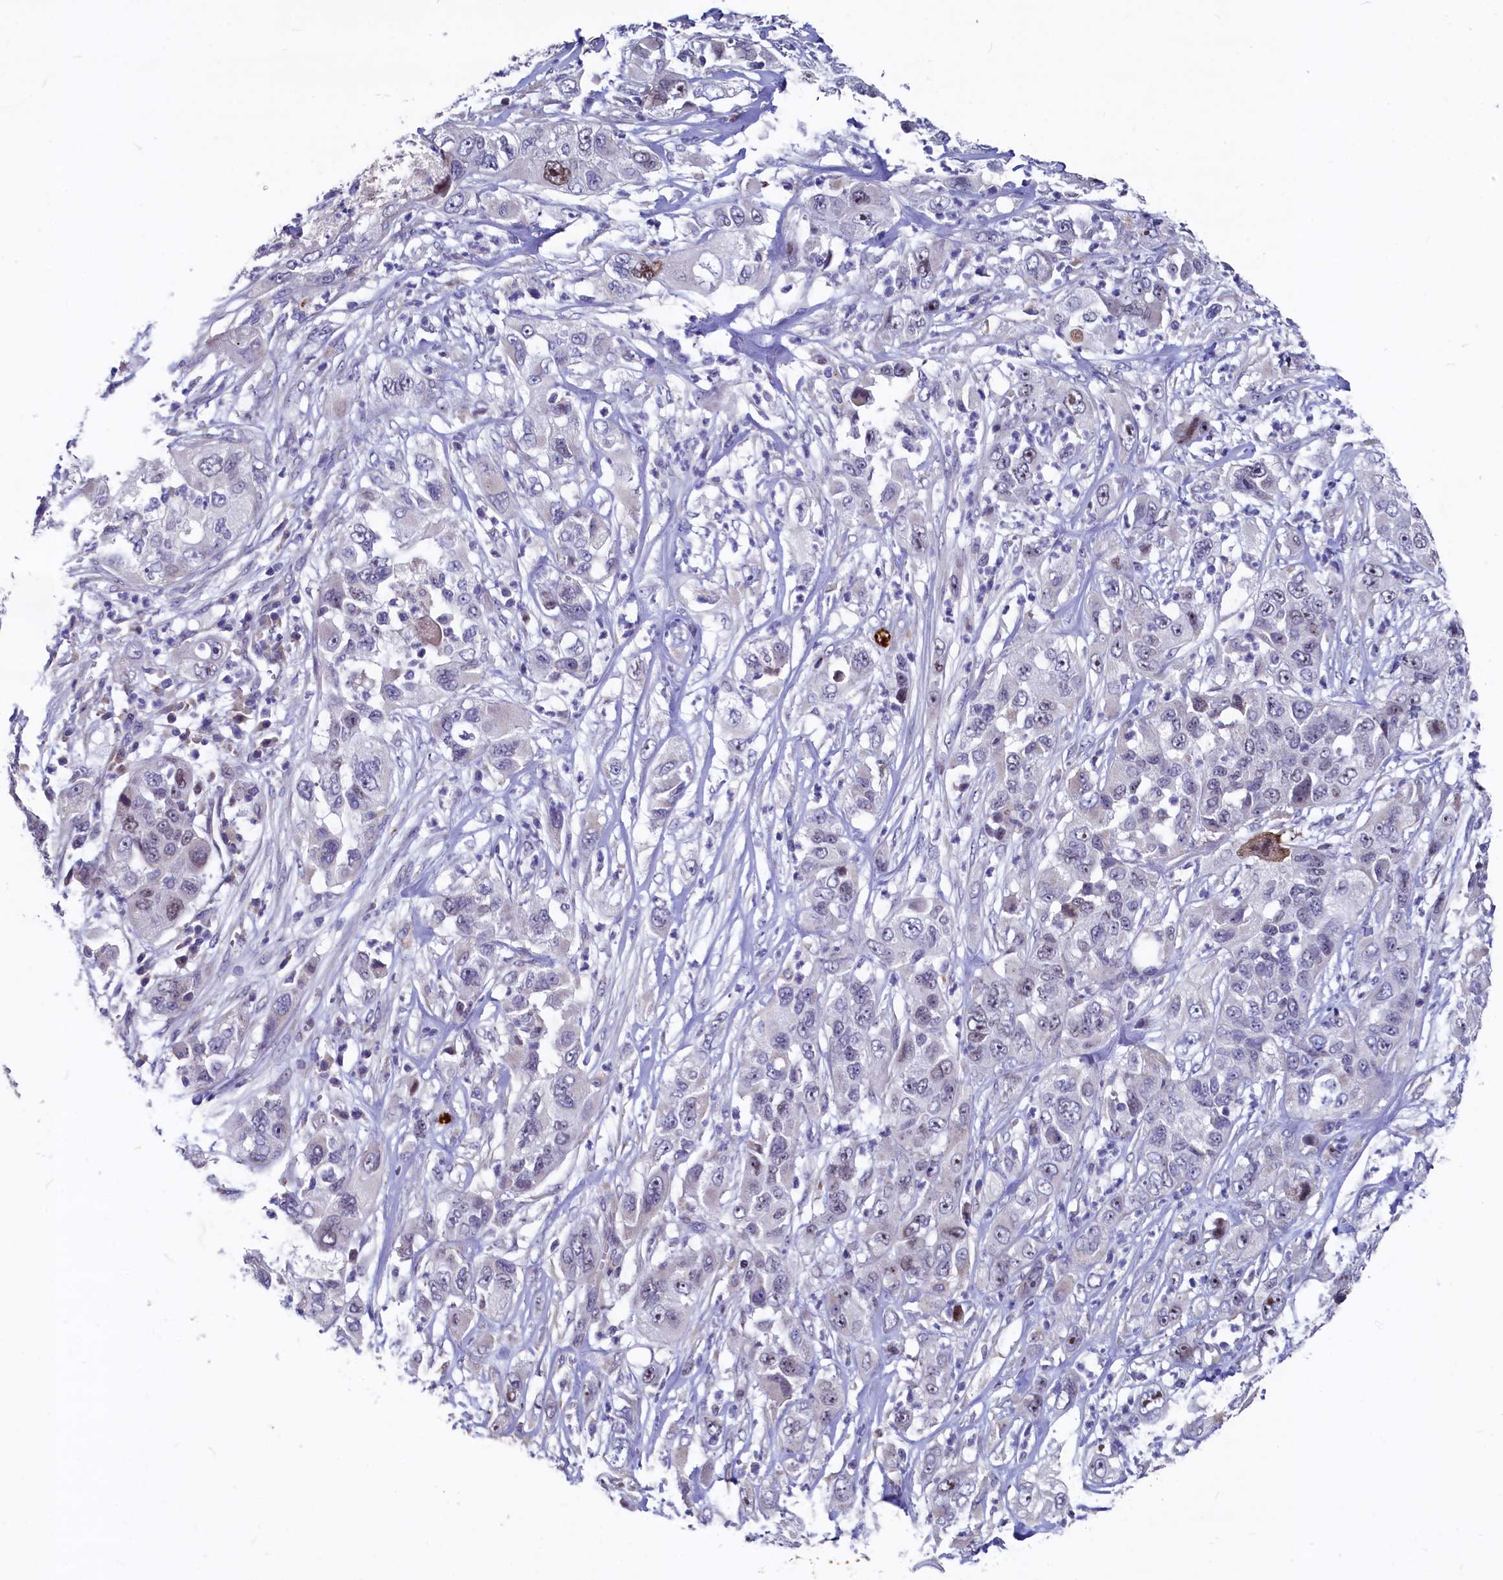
{"staining": {"intensity": "moderate", "quantity": "<25%", "location": "nuclear"}, "tissue": "pancreatic cancer", "cell_type": "Tumor cells", "image_type": "cancer", "snomed": [{"axis": "morphology", "description": "Adenocarcinoma, NOS"}, {"axis": "topography", "description": "Pancreas"}], "caption": "This photomicrograph shows immunohistochemistry staining of human pancreatic adenocarcinoma, with low moderate nuclear expression in about <25% of tumor cells.", "gene": "ASXL3", "patient": {"sex": "female", "age": 78}}